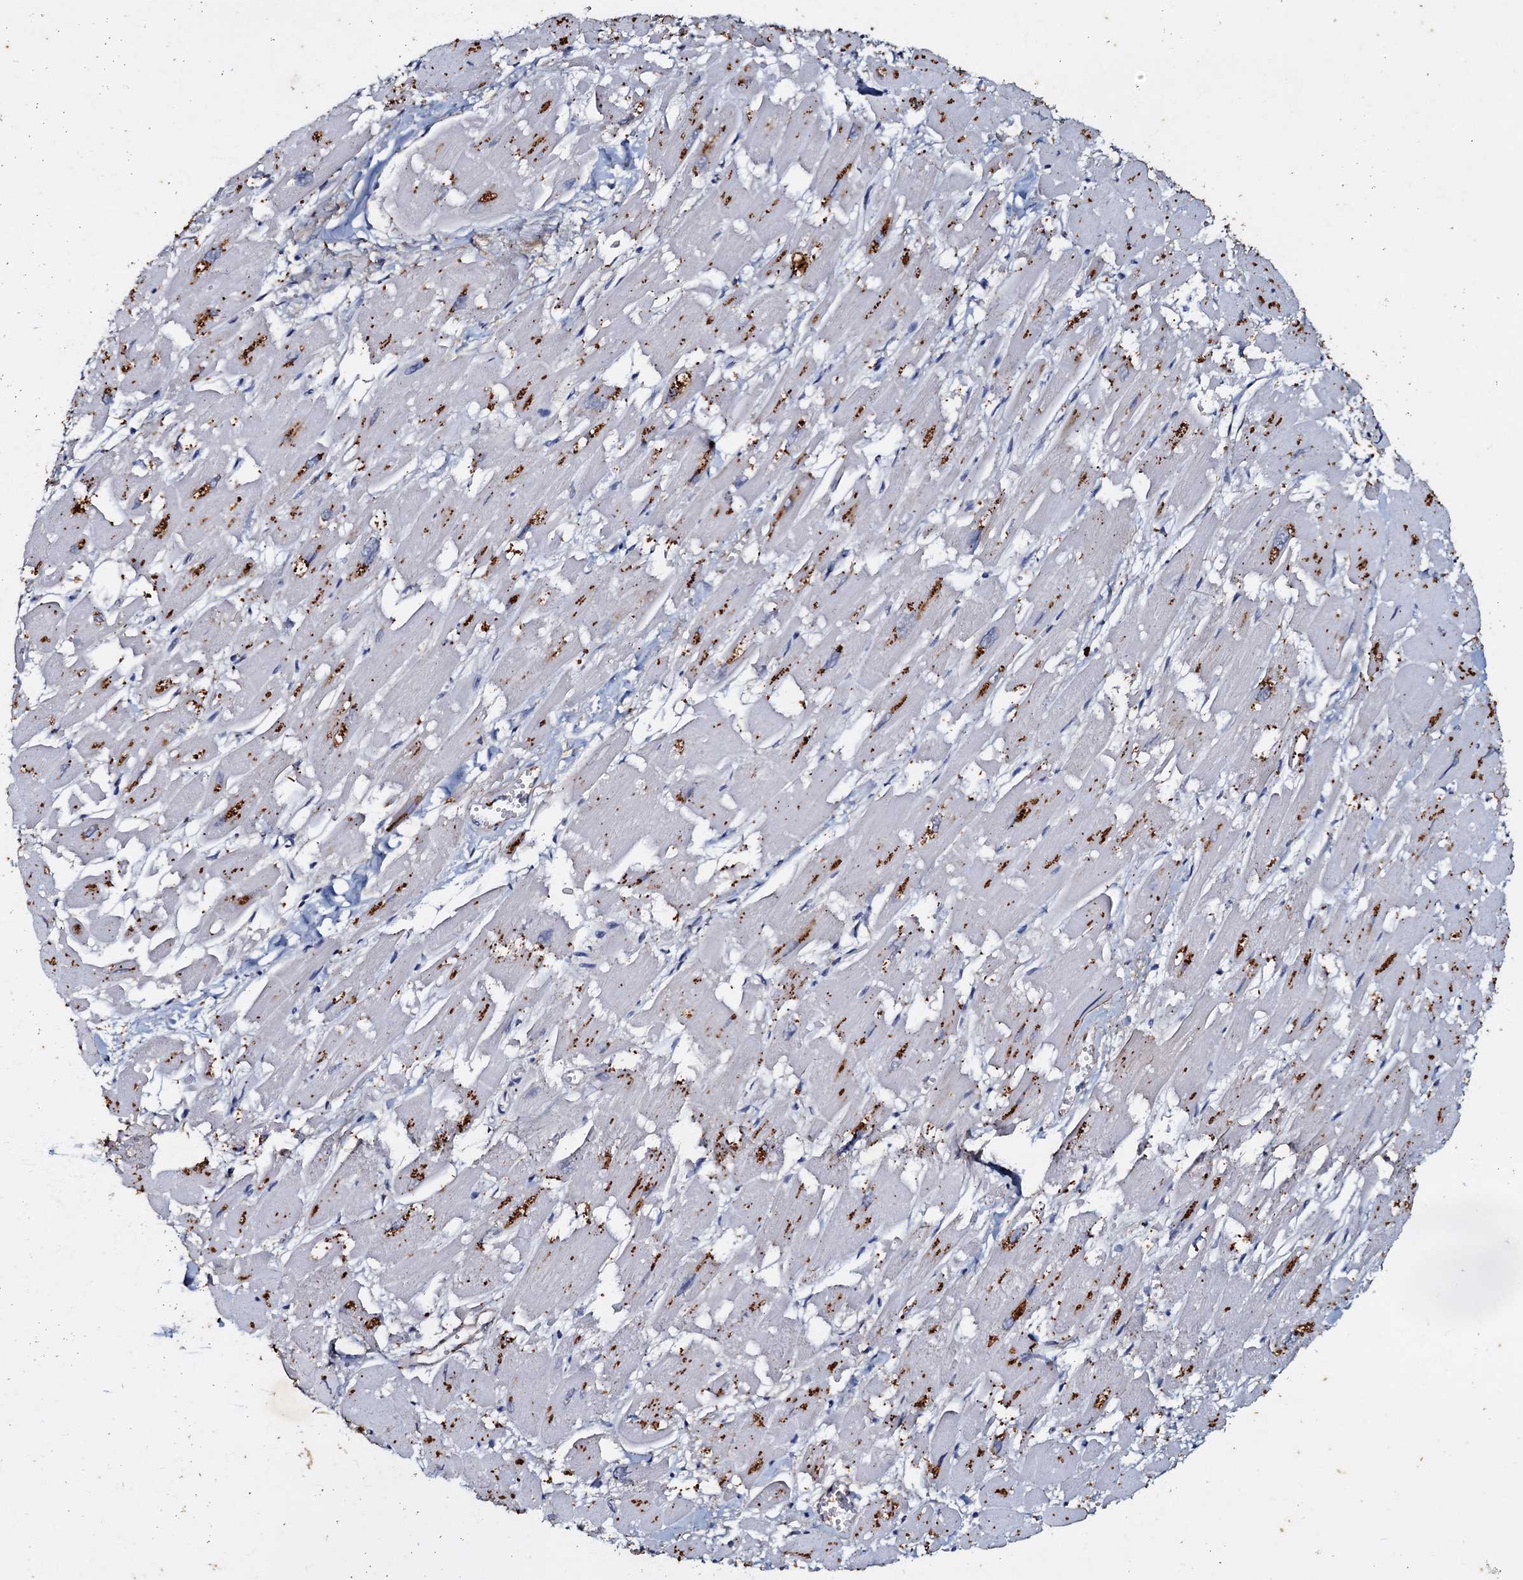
{"staining": {"intensity": "weak", "quantity": "<25%", "location": "cytoplasmic/membranous"}, "tissue": "heart muscle", "cell_type": "Cardiomyocytes", "image_type": "normal", "snomed": [{"axis": "morphology", "description": "Normal tissue, NOS"}, {"axis": "topography", "description": "Heart"}], "caption": "Photomicrograph shows no significant protein staining in cardiomyocytes of benign heart muscle.", "gene": "MANSC4", "patient": {"sex": "male", "age": 54}}